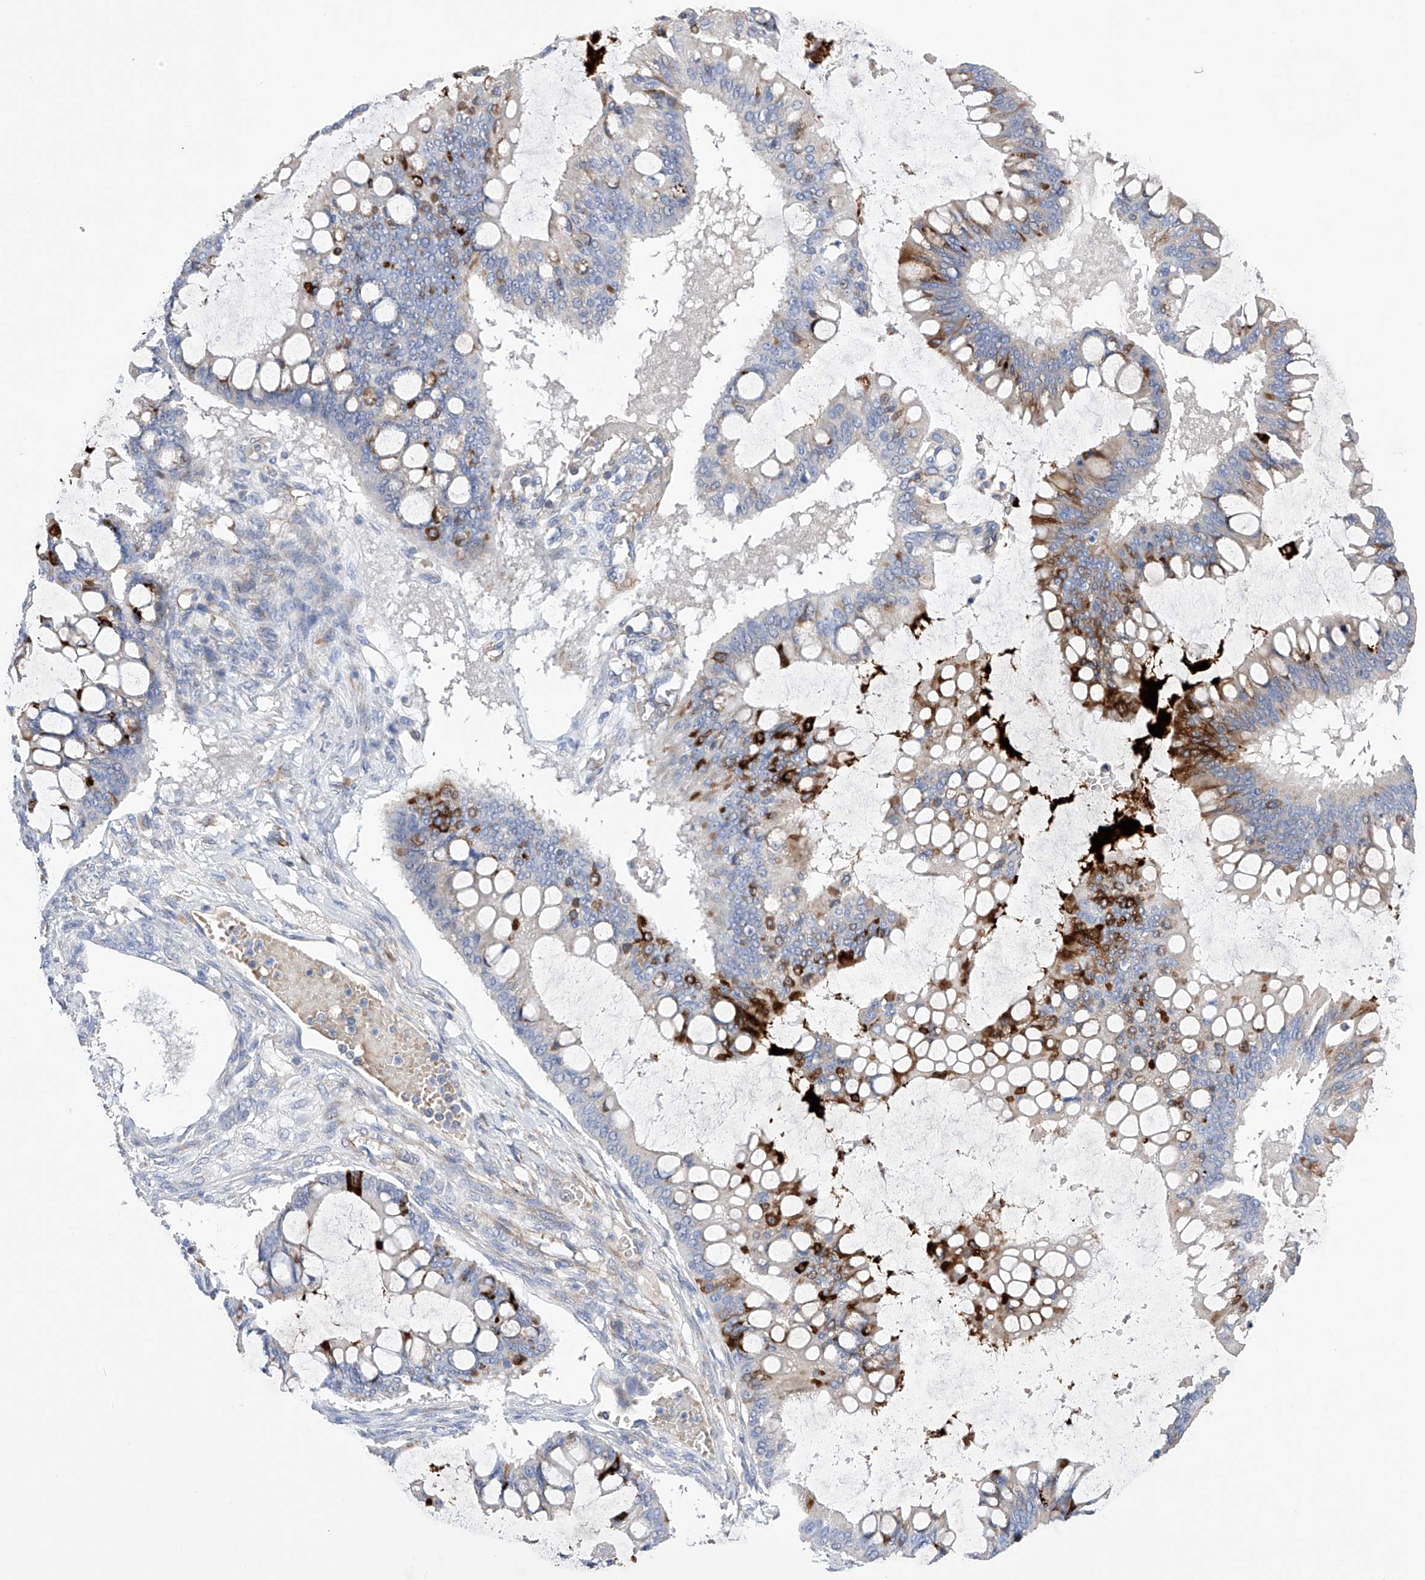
{"staining": {"intensity": "strong", "quantity": "<25%", "location": "cytoplasmic/membranous"}, "tissue": "ovarian cancer", "cell_type": "Tumor cells", "image_type": "cancer", "snomed": [{"axis": "morphology", "description": "Cystadenocarcinoma, mucinous, NOS"}, {"axis": "topography", "description": "Ovary"}], "caption": "Tumor cells show medium levels of strong cytoplasmic/membranous expression in about <25% of cells in mucinous cystadenocarcinoma (ovarian).", "gene": "NFATC4", "patient": {"sex": "female", "age": 73}}